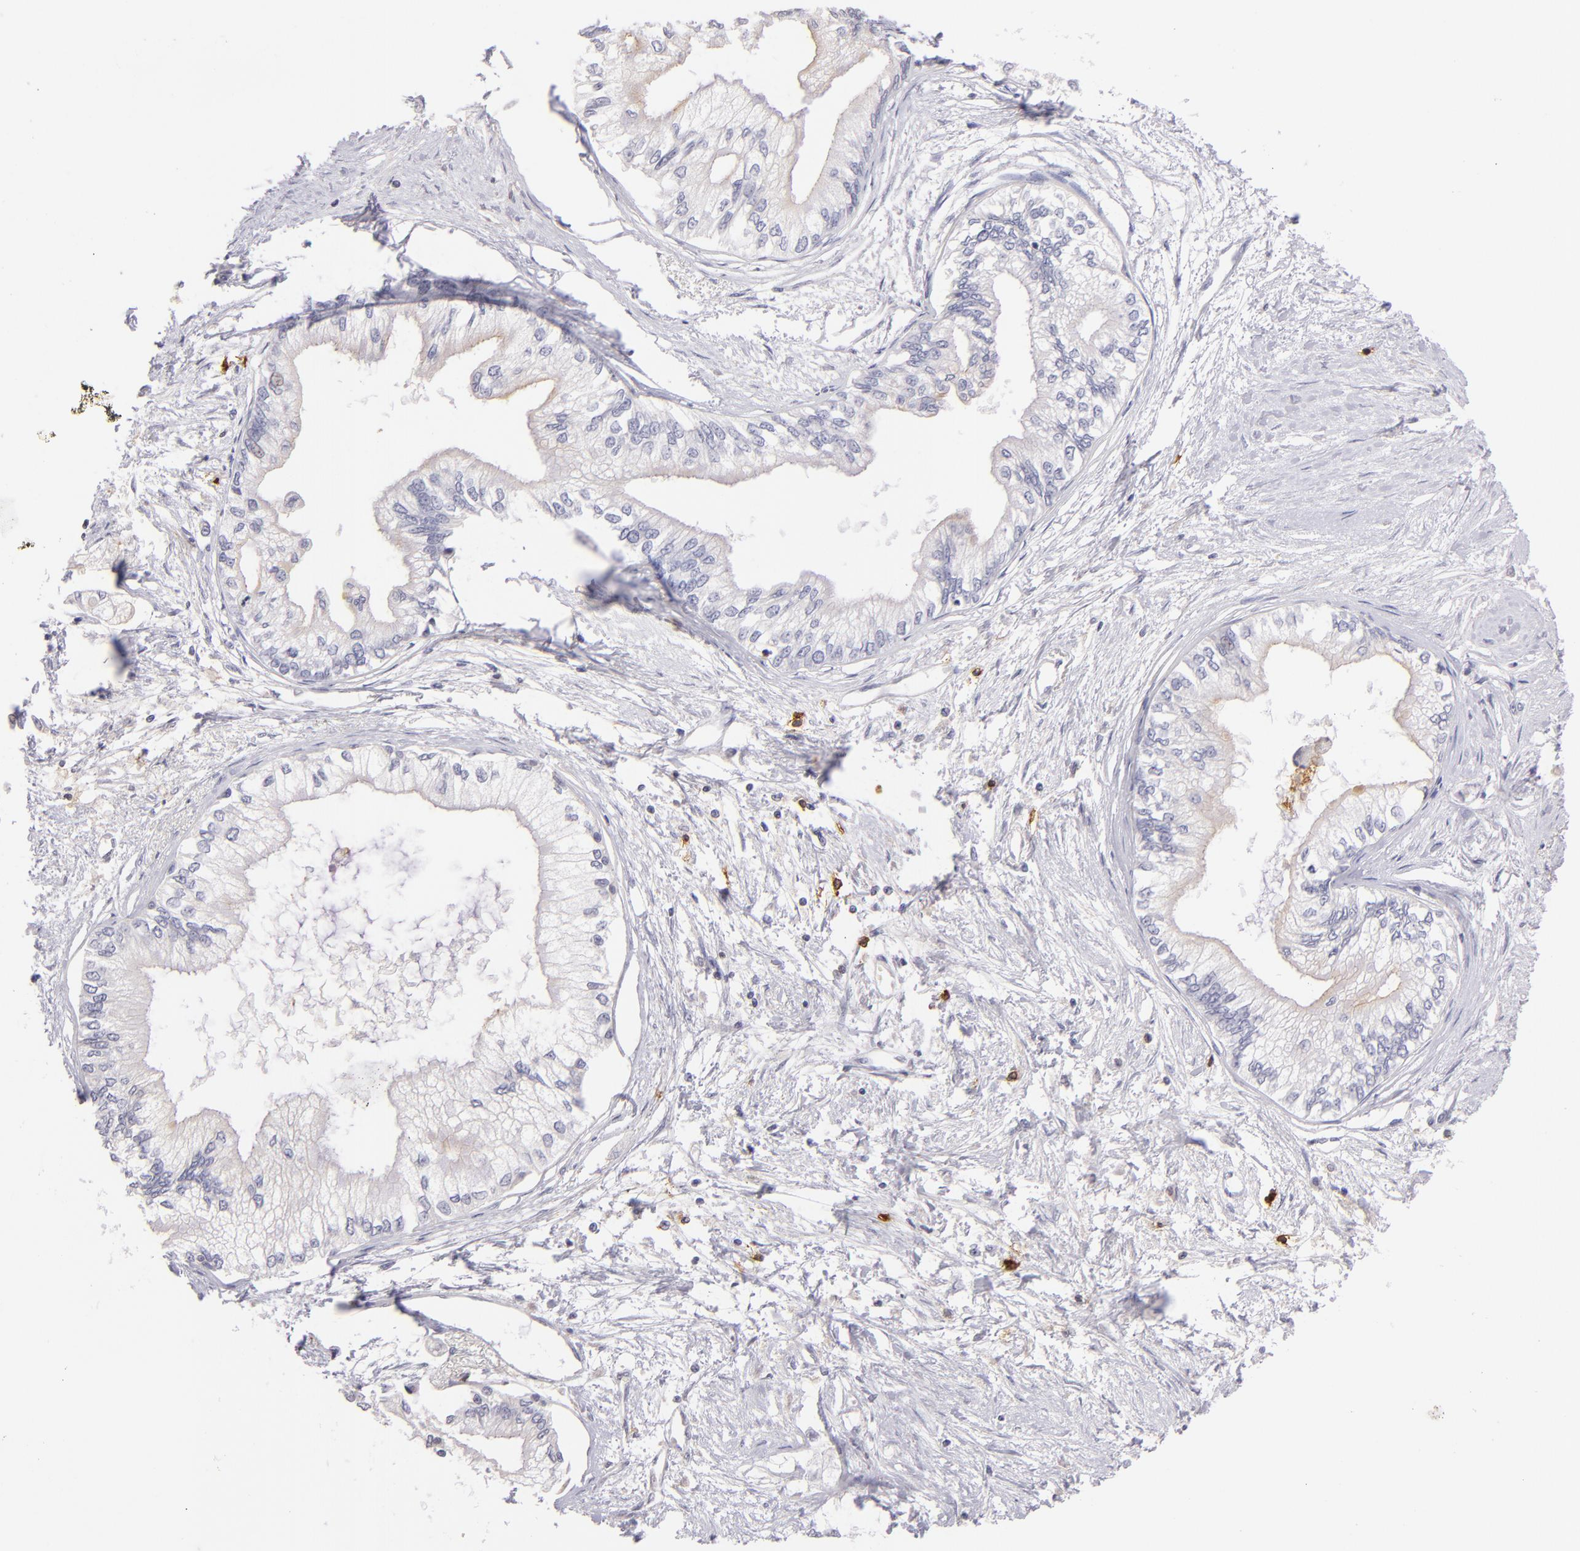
{"staining": {"intensity": "negative", "quantity": "none", "location": "none"}, "tissue": "pancreatic cancer", "cell_type": "Tumor cells", "image_type": "cancer", "snomed": [{"axis": "morphology", "description": "Adenocarcinoma, NOS"}, {"axis": "topography", "description": "Pancreas"}], "caption": "The micrograph displays no staining of tumor cells in adenocarcinoma (pancreatic).", "gene": "IL2RA", "patient": {"sex": "male", "age": 79}}